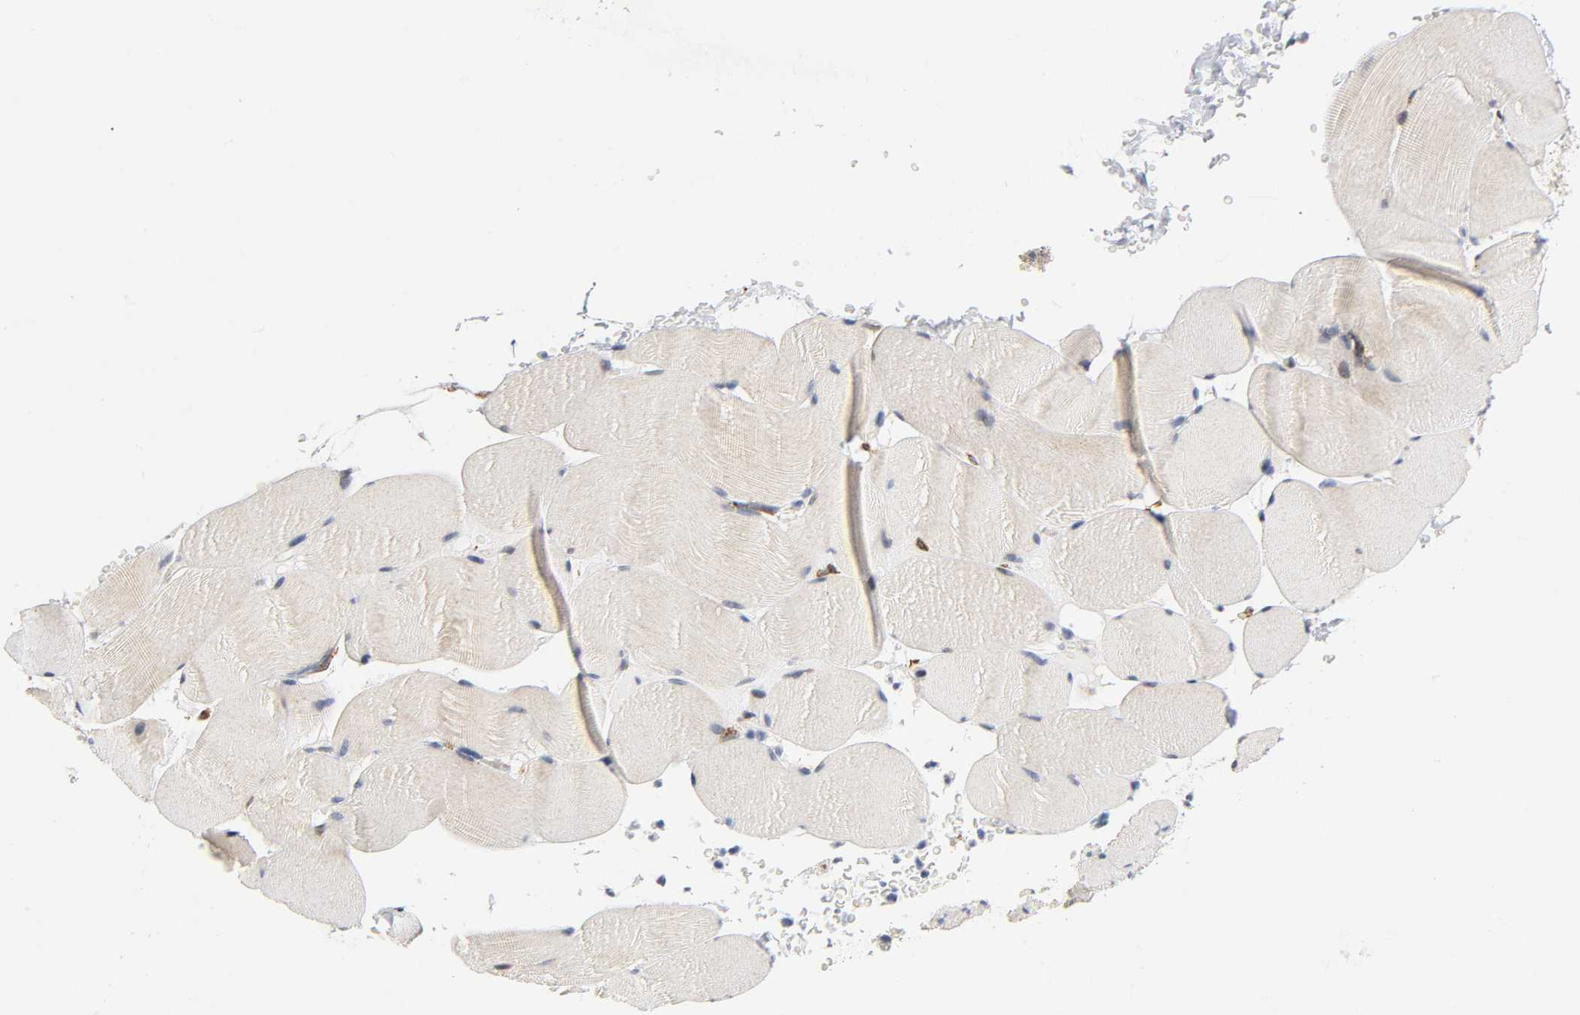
{"staining": {"intensity": "weak", "quantity": "25%-75%", "location": "cytoplasmic/membranous"}, "tissue": "skeletal muscle", "cell_type": "Myocytes", "image_type": "normal", "snomed": [{"axis": "morphology", "description": "Normal tissue, NOS"}, {"axis": "topography", "description": "Skeletal muscle"}], "caption": "High-magnification brightfield microscopy of unremarkable skeletal muscle stained with DAB (3,3'-diaminobenzidine) (brown) and counterstained with hematoxylin (blue). myocytes exhibit weak cytoplasmic/membranous expression is seen in about25%-75% of cells.", "gene": "SOS2", "patient": {"sex": "male", "age": 62}}